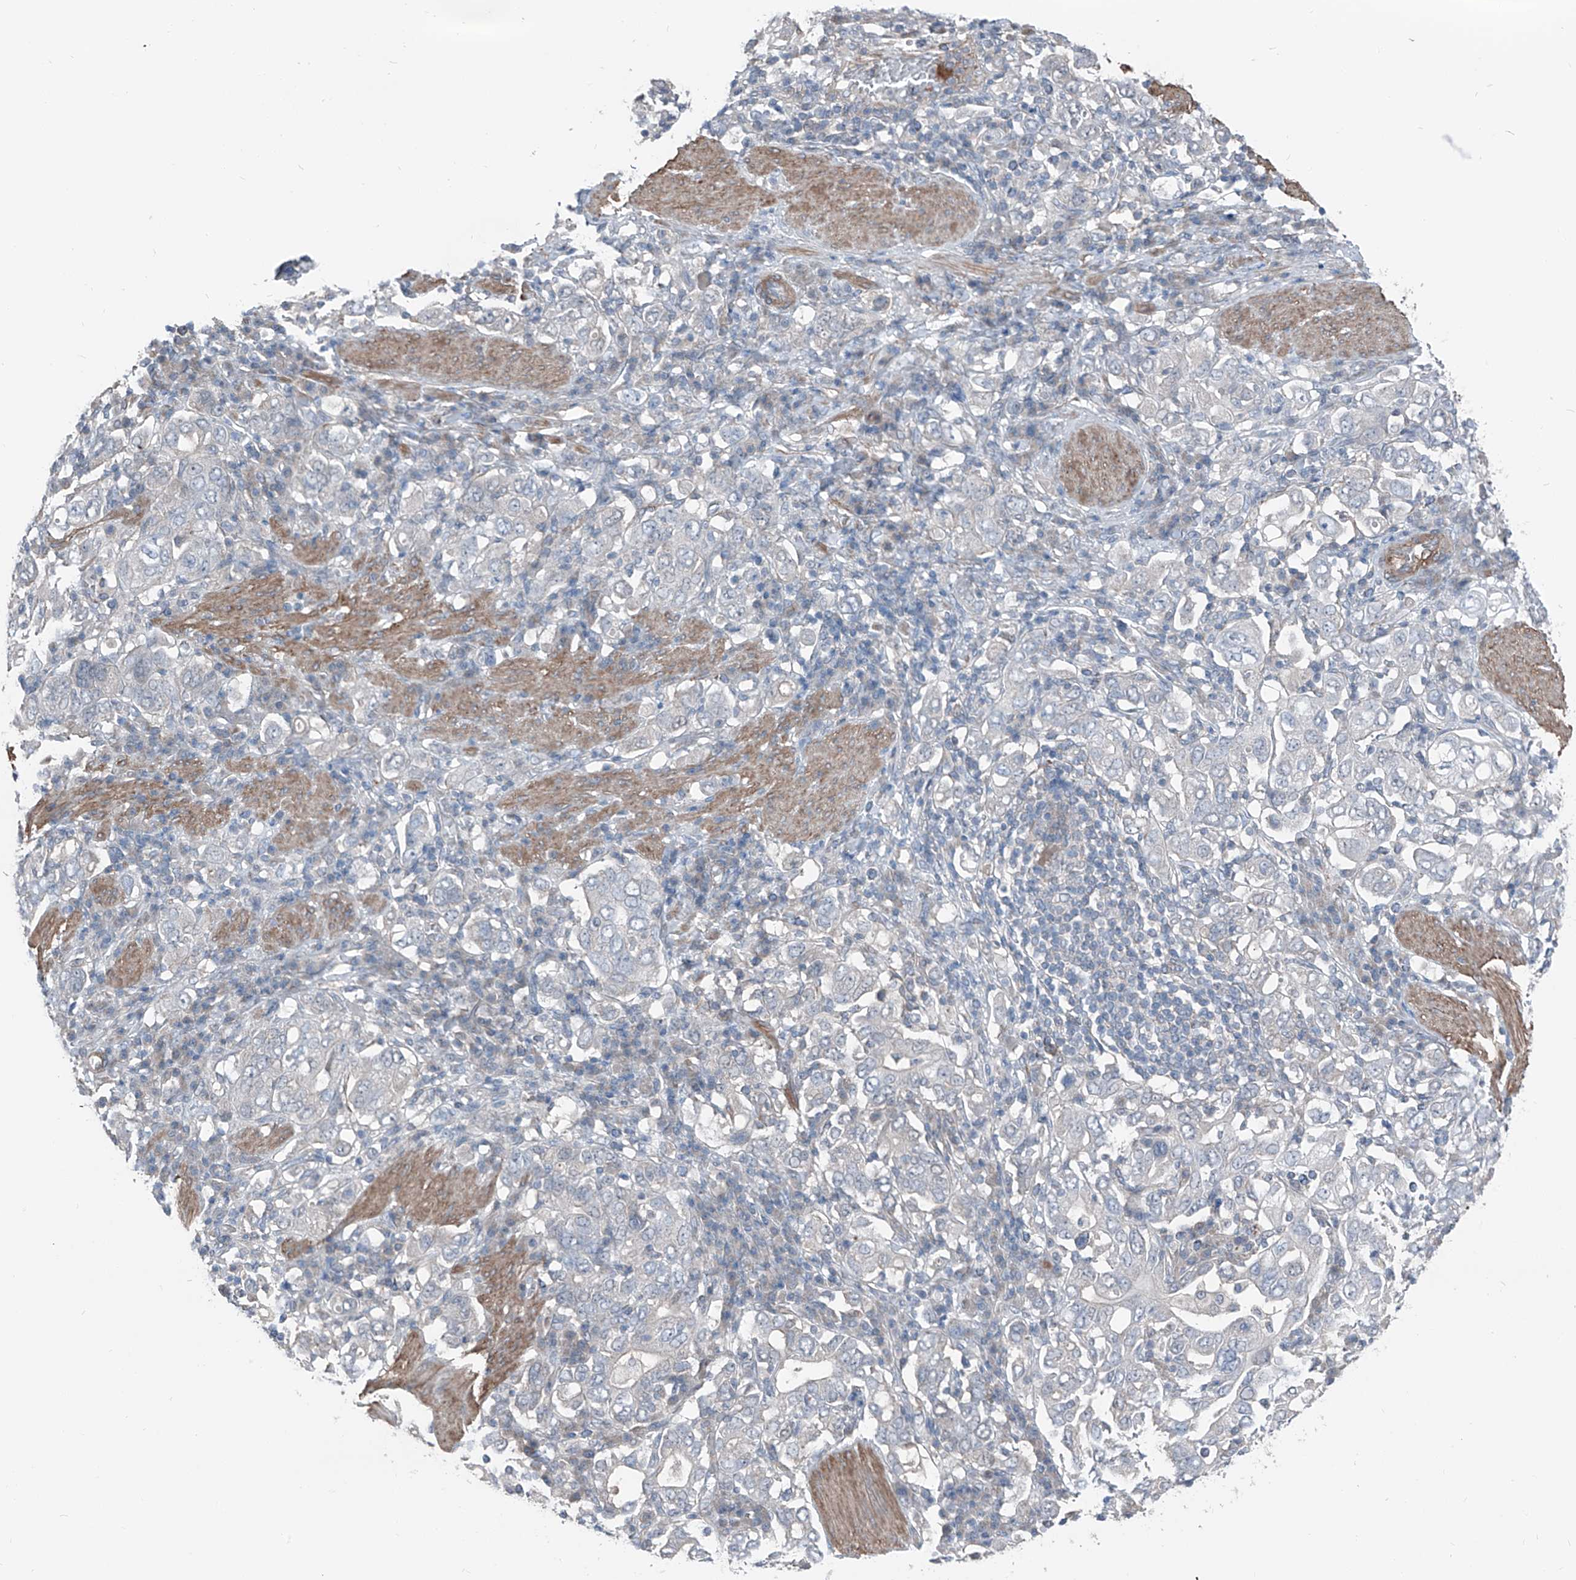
{"staining": {"intensity": "negative", "quantity": "none", "location": "none"}, "tissue": "stomach cancer", "cell_type": "Tumor cells", "image_type": "cancer", "snomed": [{"axis": "morphology", "description": "Adenocarcinoma, NOS"}, {"axis": "topography", "description": "Stomach, upper"}], "caption": "This histopathology image is of stomach cancer (adenocarcinoma) stained with IHC to label a protein in brown with the nuclei are counter-stained blue. There is no expression in tumor cells.", "gene": "HSPB11", "patient": {"sex": "male", "age": 62}}